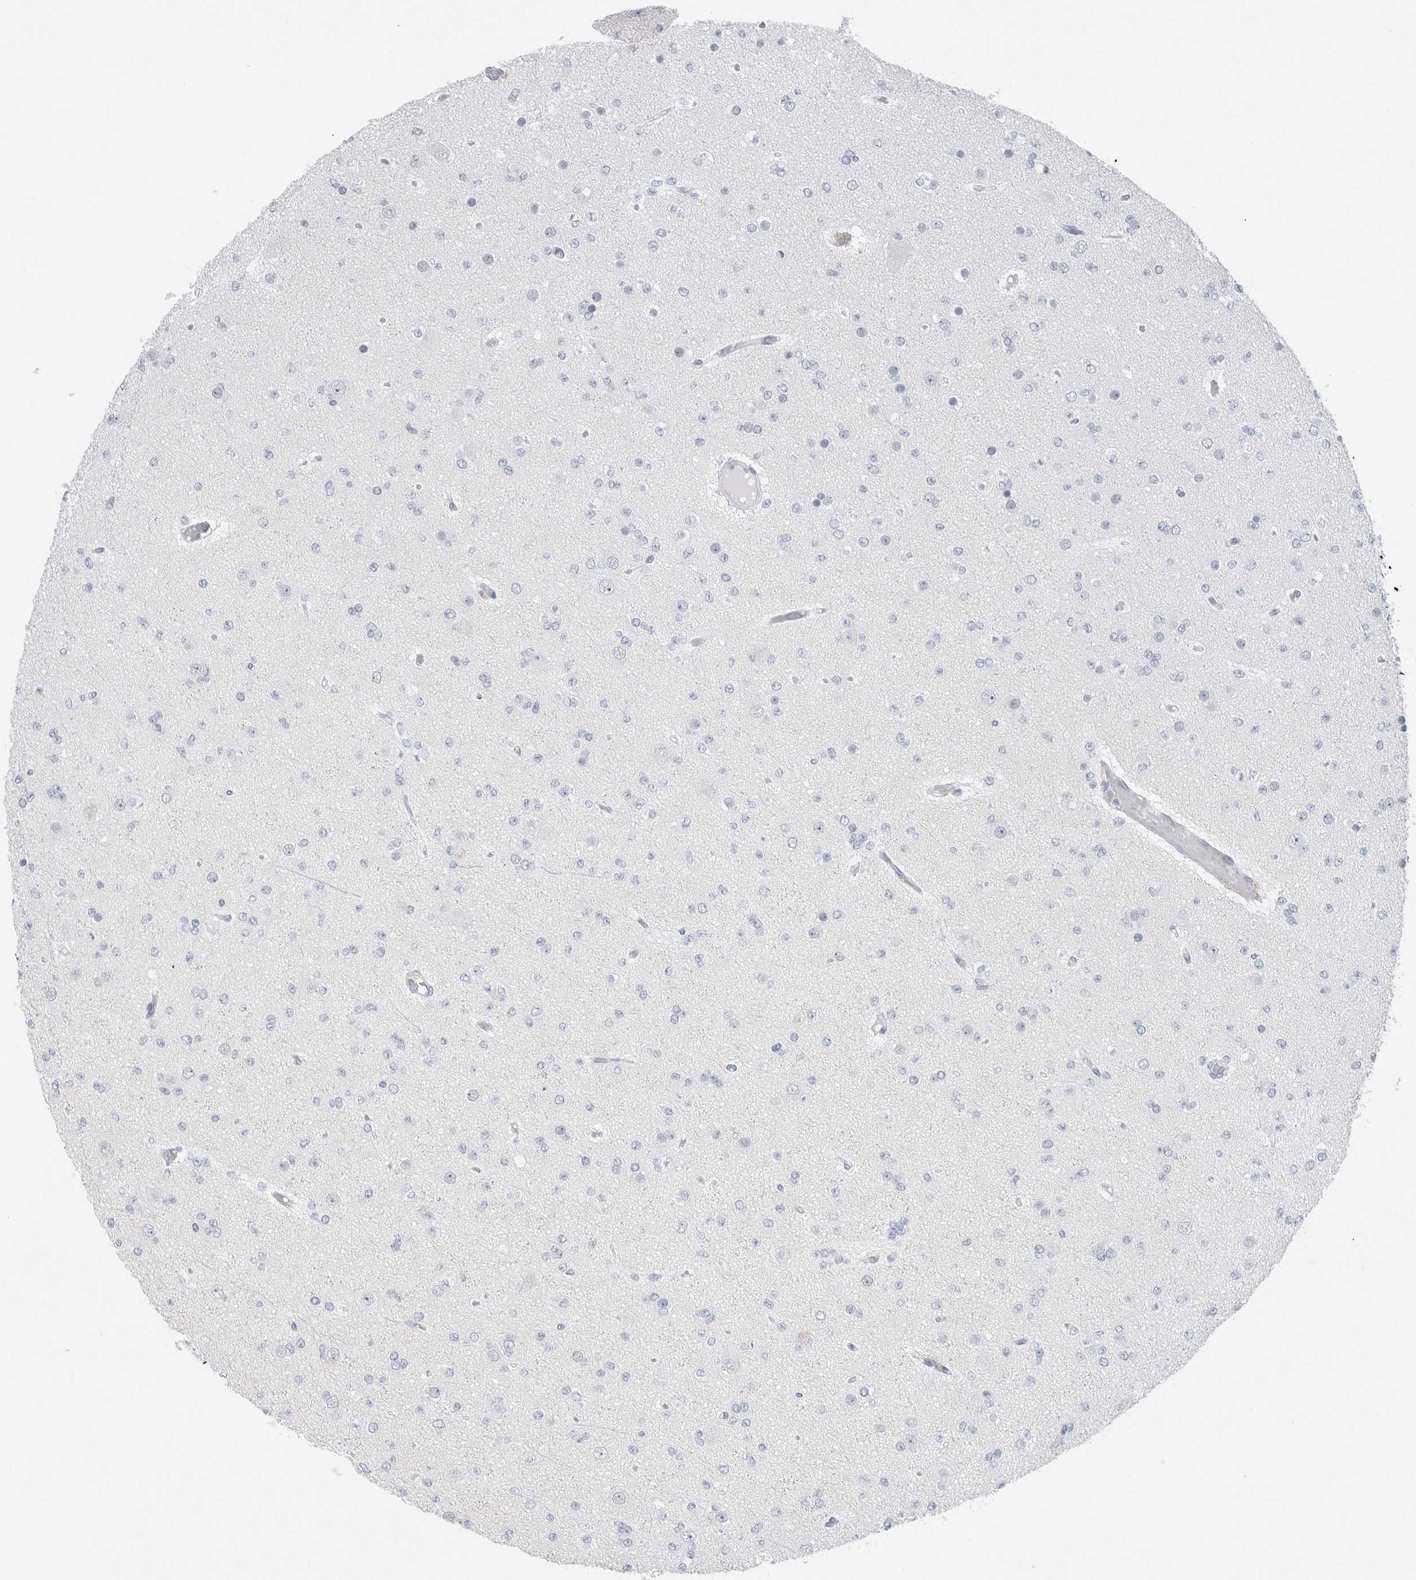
{"staining": {"intensity": "negative", "quantity": "none", "location": "none"}, "tissue": "glioma", "cell_type": "Tumor cells", "image_type": "cancer", "snomed": [{"axis": "morphology", "description": "Glioma, malignant, Low grade"}, {"axis": "topography", "description": "Brain"}], "caption": "Human glioma stained for a protein using immunohistochemistry displays no staining in tumor cells.", "gene": "CASP6", "patient": {"sex": "female", "age": 22}}